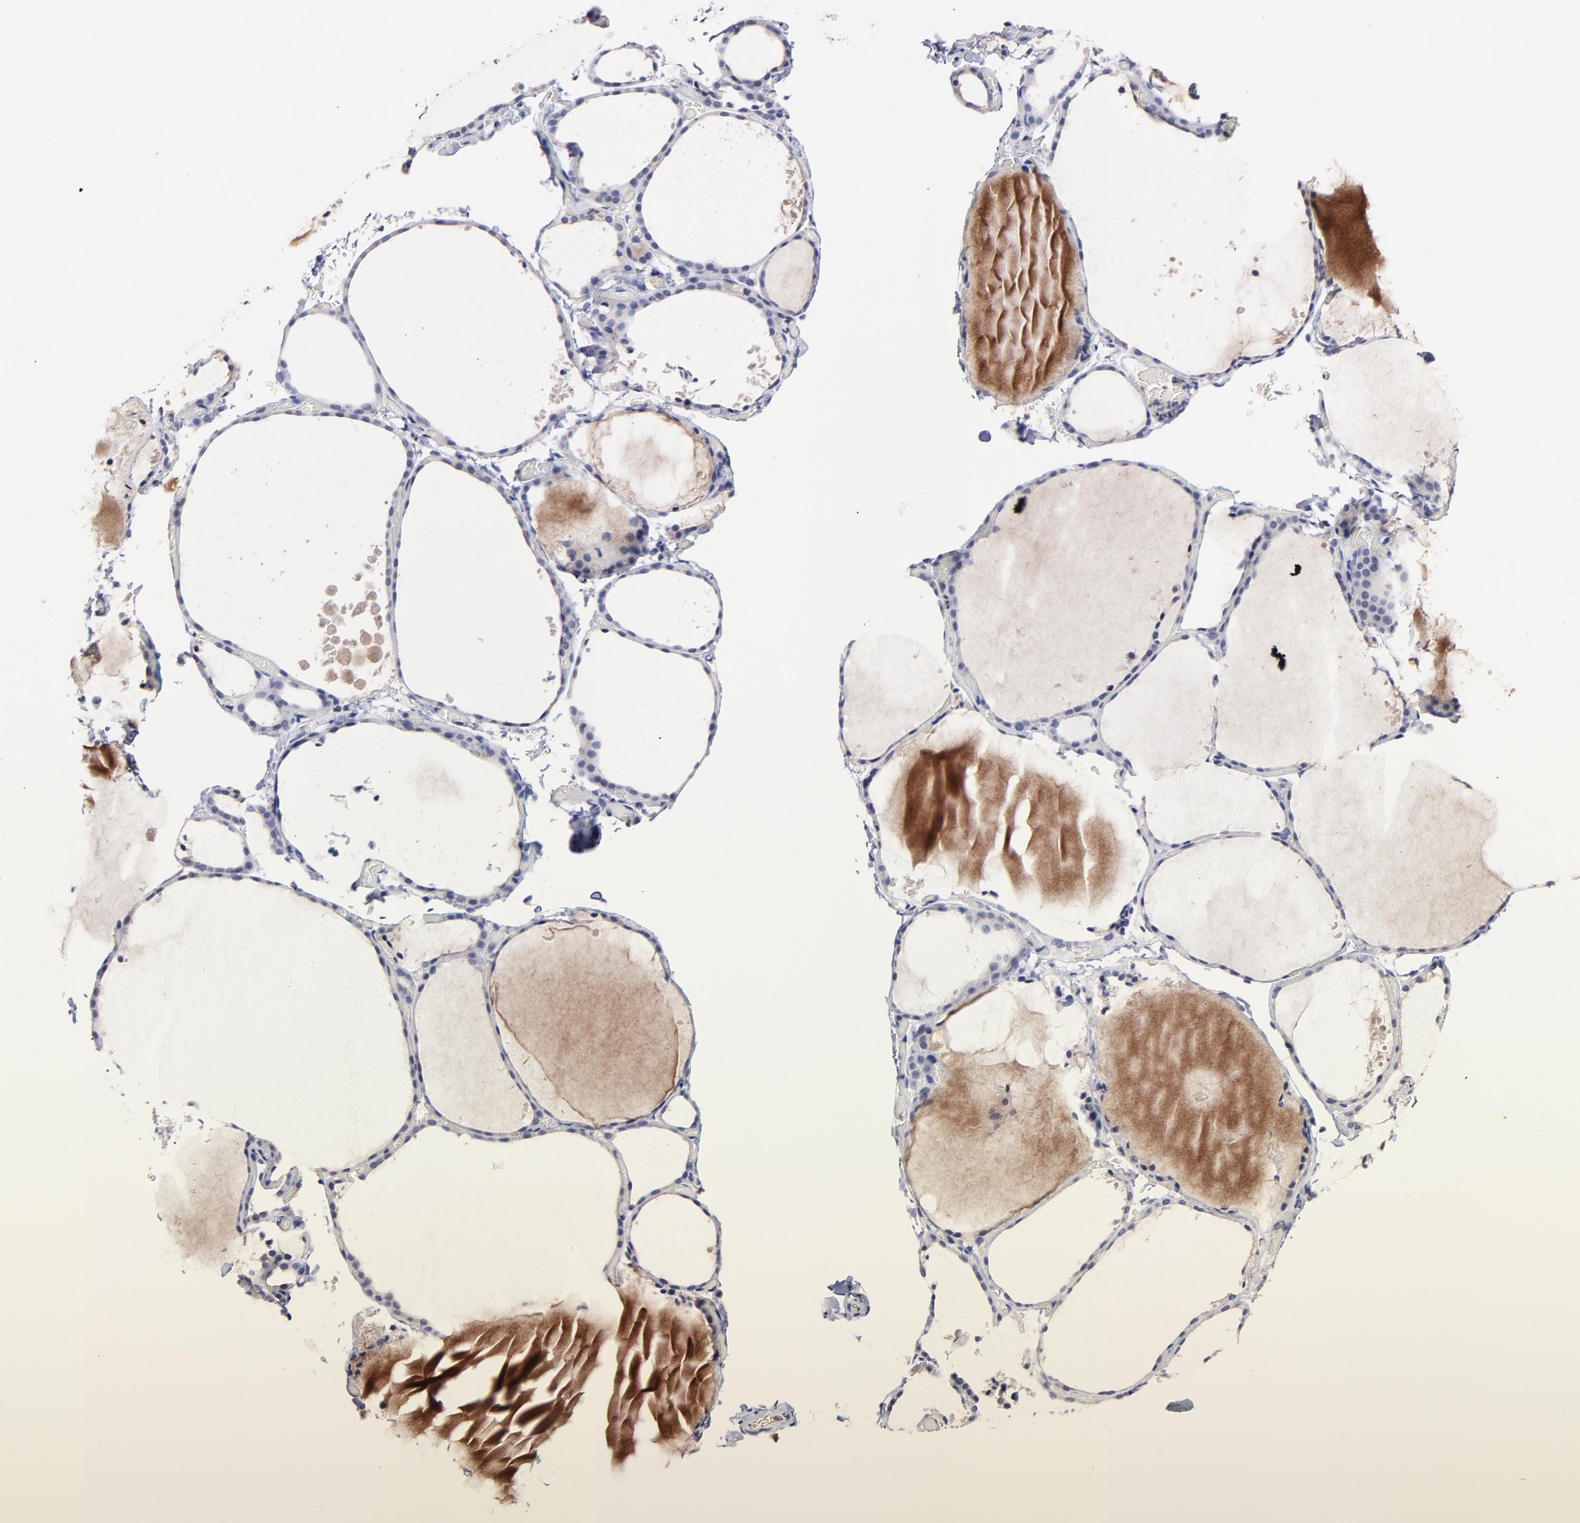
{"staining": {"intensity": "negative", "quantity": "none", "location": "none"}, "tissue": "thyroid gland", "cell_type": "Glandular cells", "image_type": "normal", "snomed": [{"axis": "morphology", "description": "Normal tissue, NOS"}, {"axis": "topography", "description": "Thyroid gland"}], "caption": "Immunohistochemistry (IHC) image of benign human thyroid gland stained for a protein (brown), which exhibits no staining in glandular cells. The staining is performed using DAB brown chromogen with nuclei counter-stained in using hematoxylin.", "gene": "TRAT1", "patient": {"sex": "female", "age": 22}}